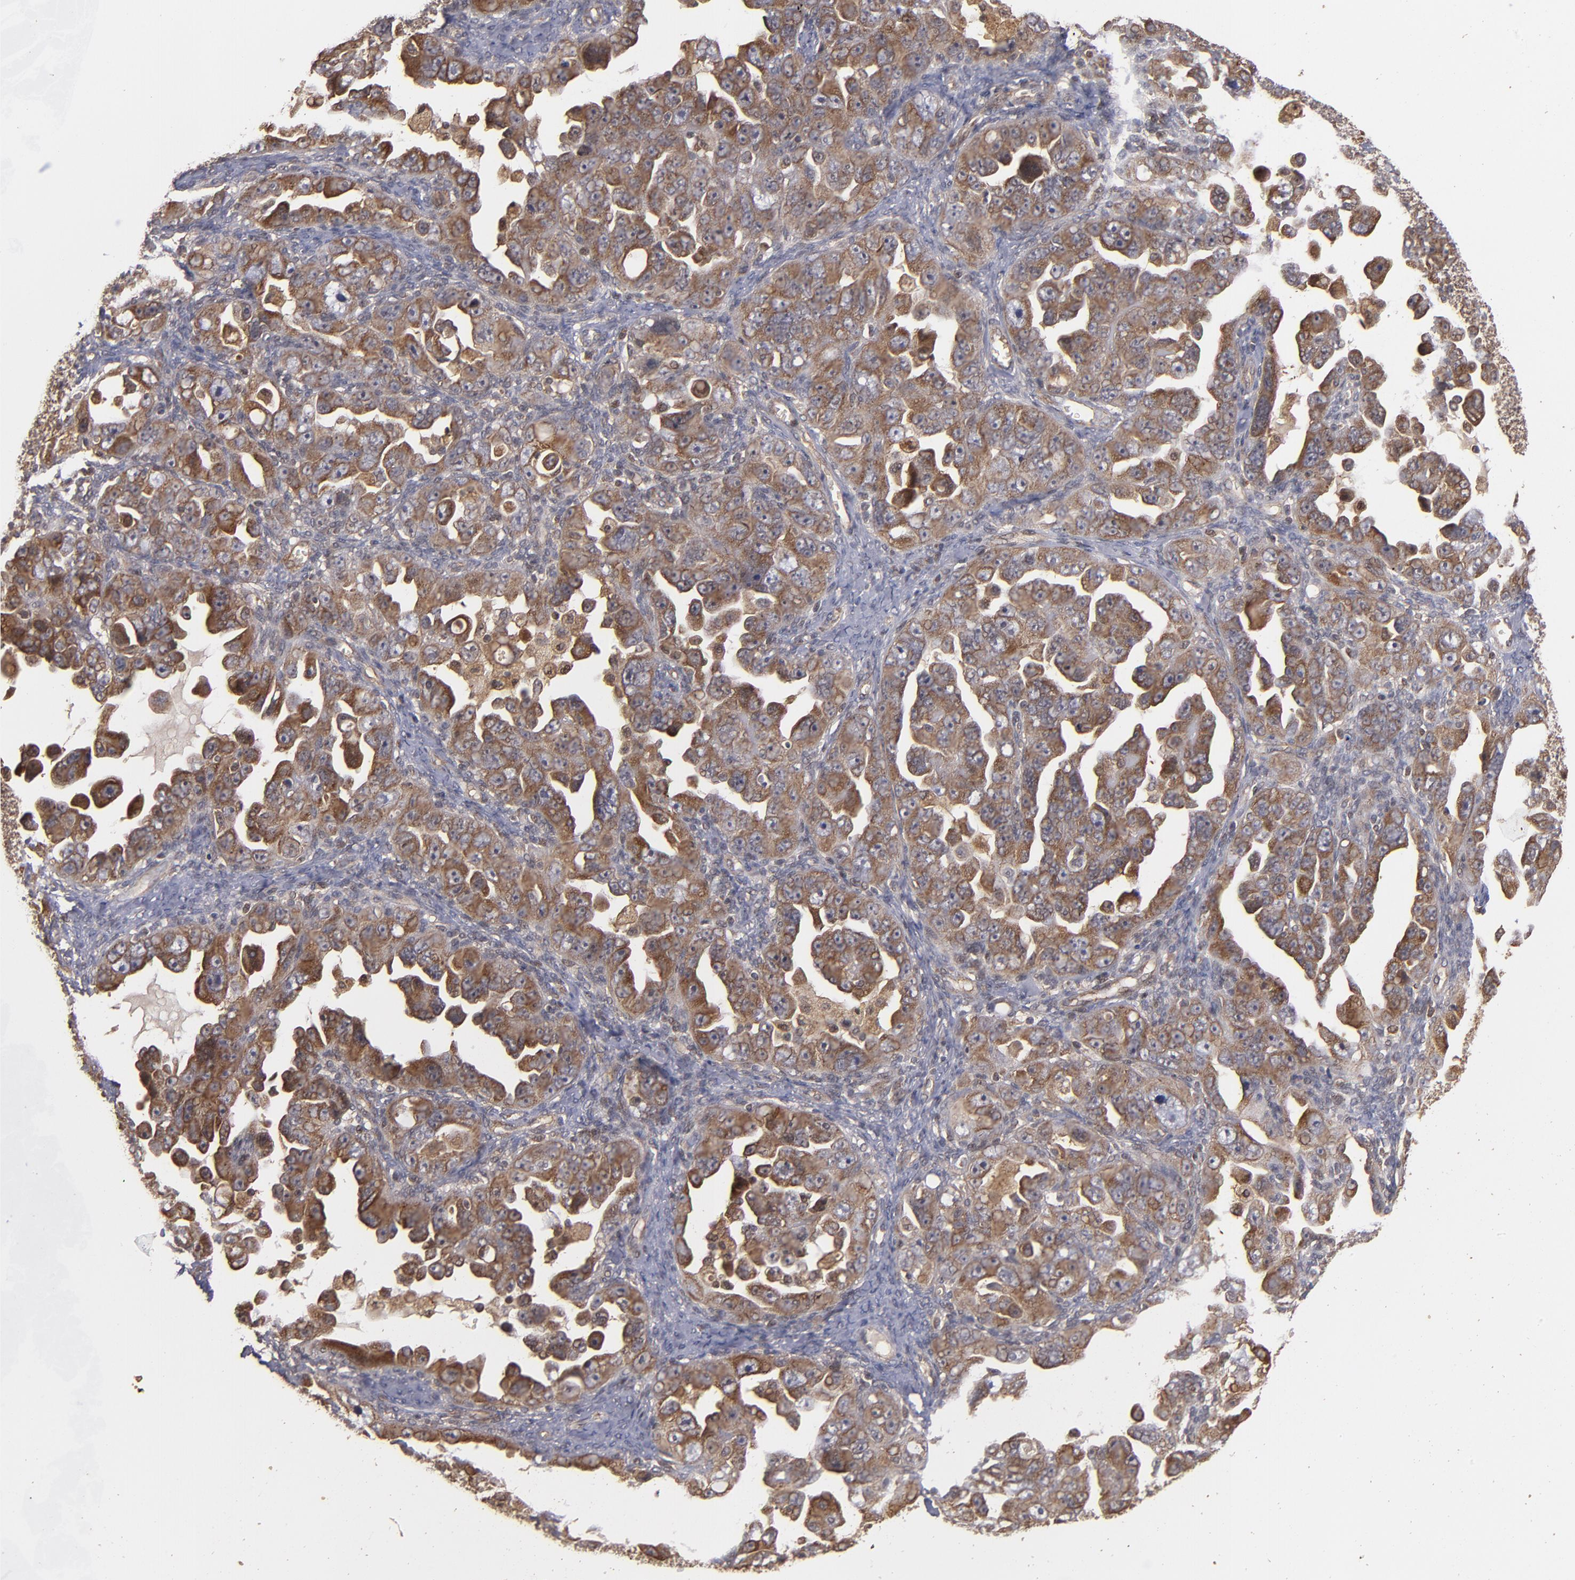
{"staining": {"intensity": "strong", "quantity": ">75%", "location": "cytoplasmic/membranous"}, "tissue": "ovarian cancer", "cell_type": "Tumor cells", "image_type": "cancer", "snomed": [{"axis": "morphology", "description": "Cystadenocarcinoma, serous, NOS"}, {"axis": "topography", "description": "Ovary"}], "caption": "A histopathology image showing strong cytoplasmic/membranous positivity in about >75% of tumor cells in serous cystadenocarcinoma (ovarian), as visualized by brown immunohistochemical staining.", "gene": "BDKRB1", "patient": {"sex": "female", "age": 66}}